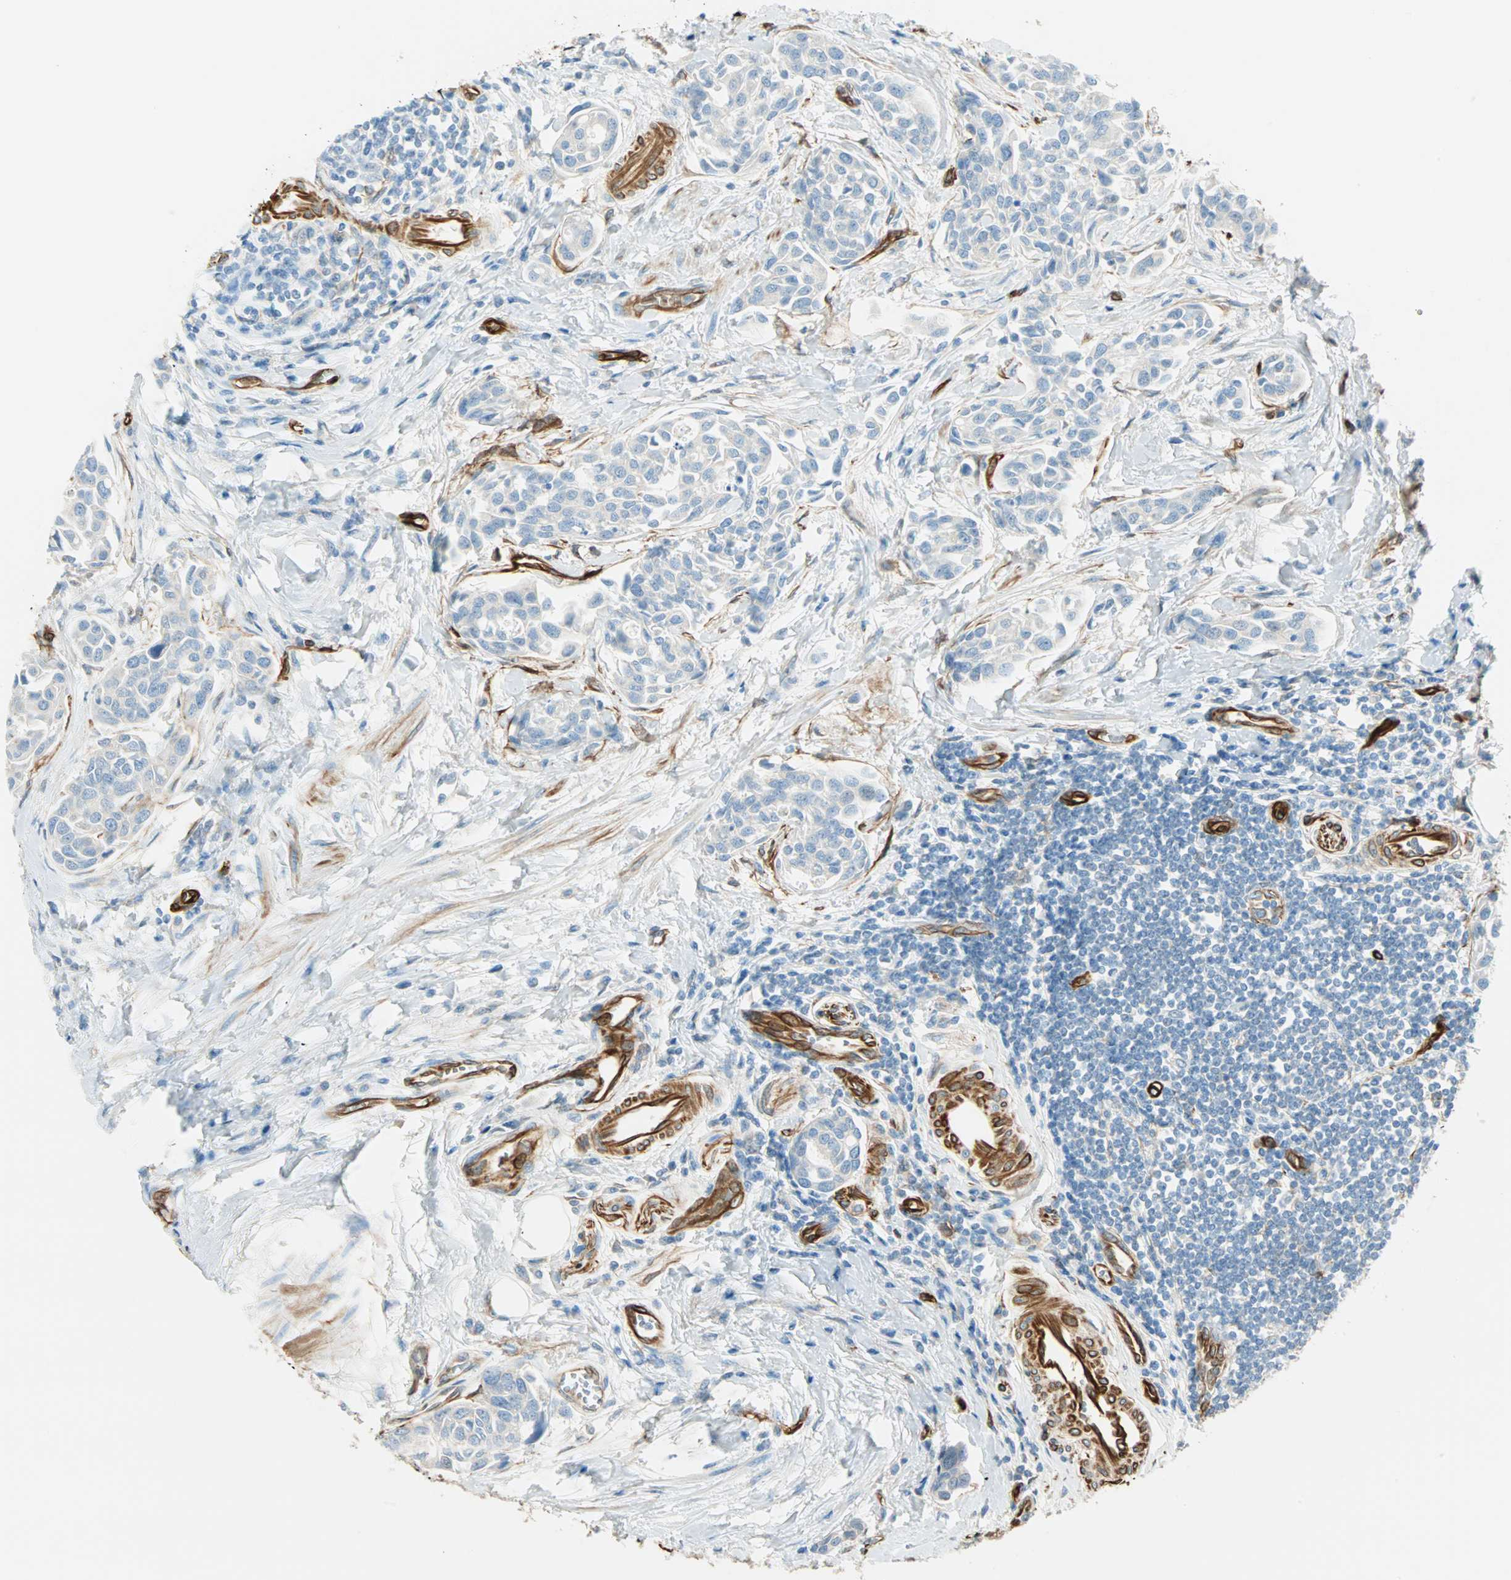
{"staining": {"intensity": "negative", "quantity": "none", "location": "none"}, "tissue": "urothelial cancer", "cell_type": "Tumor cells", "image_type": "cancer", "snomed": [{"axis": "morphology", "description": "Urothelial carcinoma, High grade"}, {"axis": "topography", "description": "Urinary bladder"}], "caption": "Immunohistochemistry (IHC) of human urothelial cancer shows no expression in tumor cells.", "gene": "NES", "patient": {"sex": "male", "age": 78}}